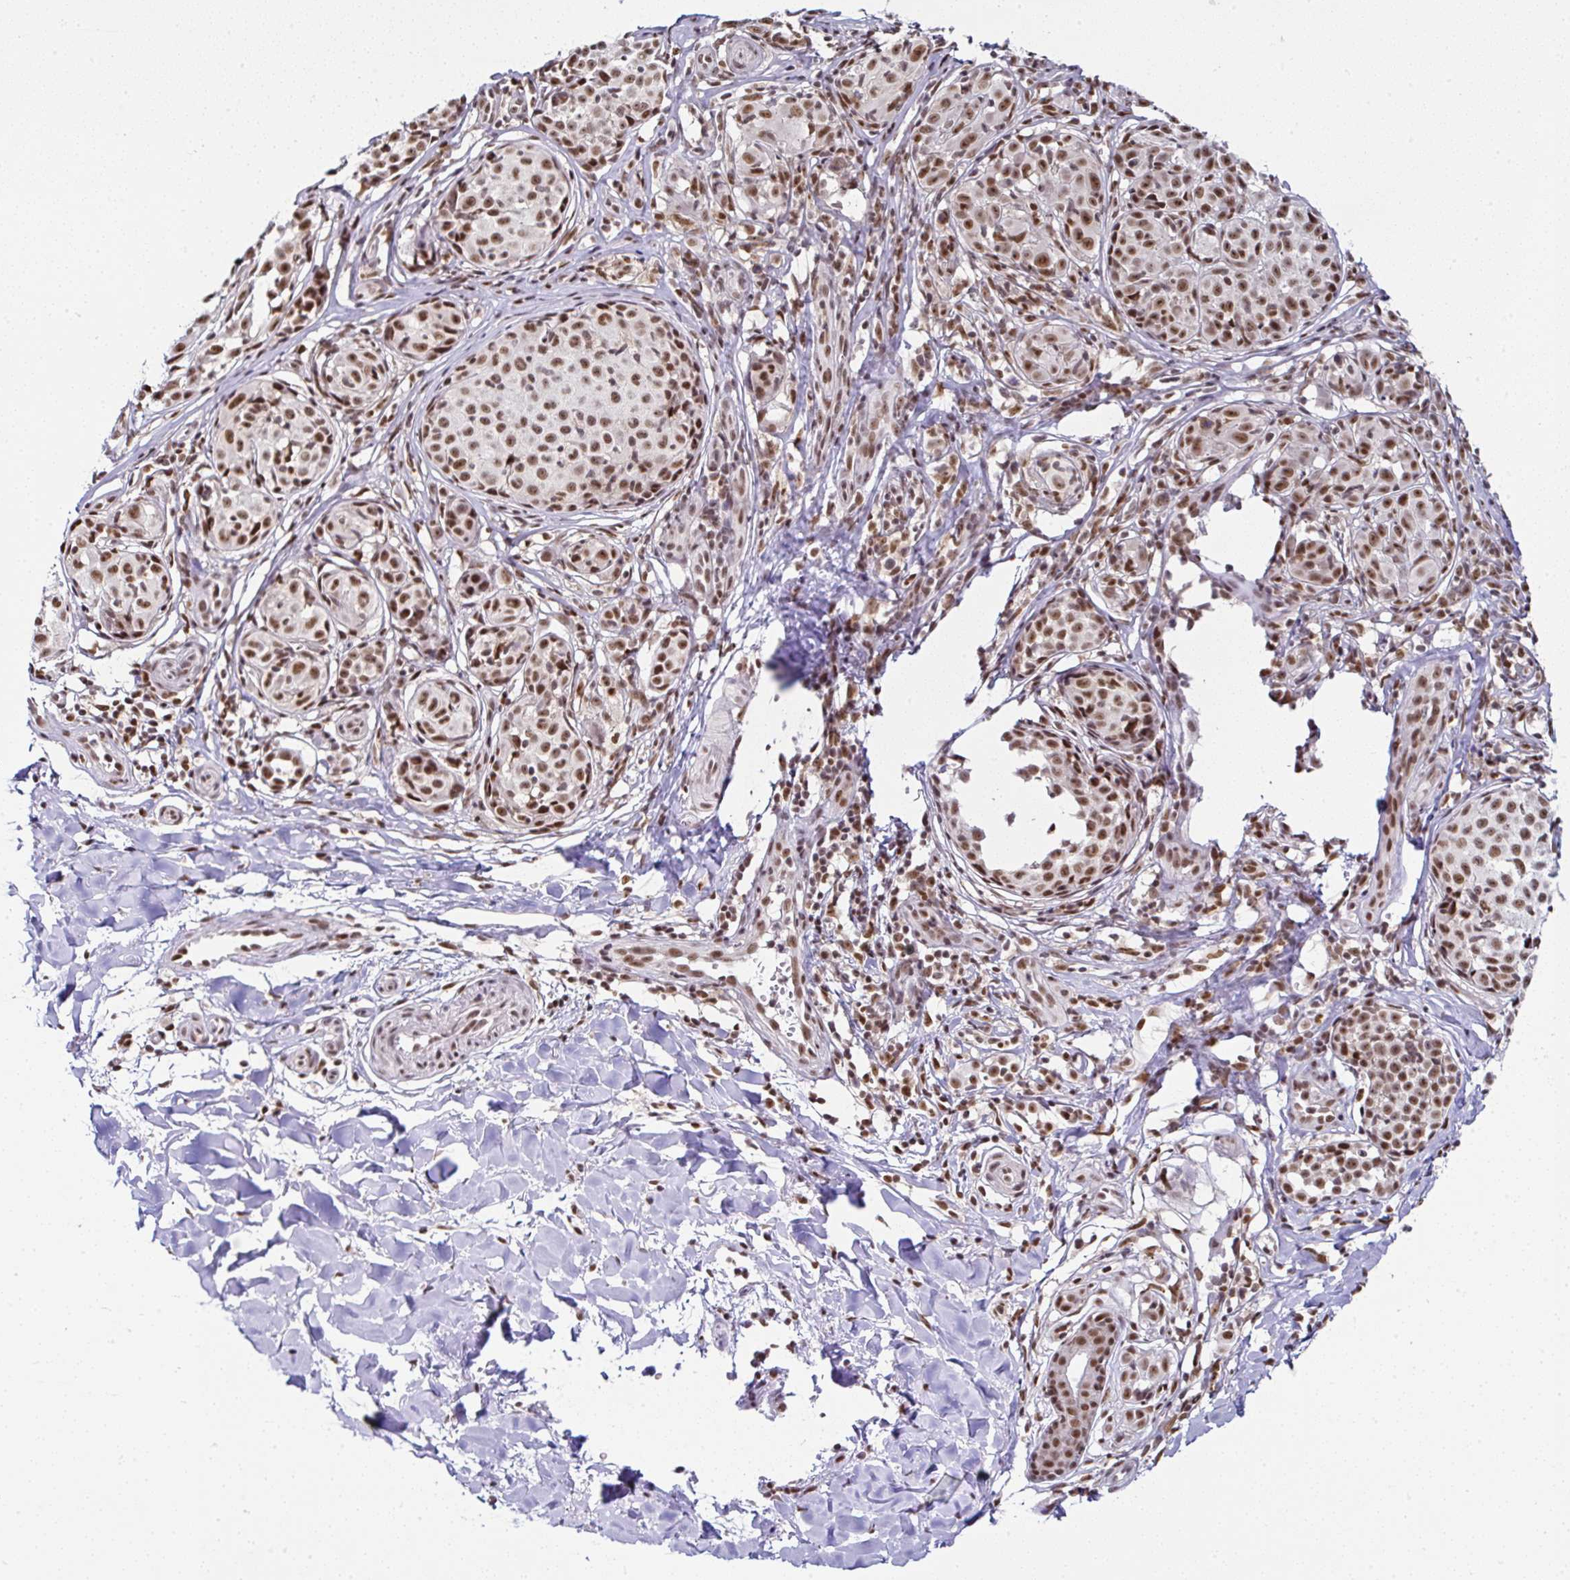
{"staining": {"intensity": "moderate", "quantity": ">75%", "location": "nuclear"}, "tissue": "melanoma", "cell_type": "Tumor cells", "image_type": "cancer", "snomed": [{"axis": "morphology", "description": "Malignant melanoma, NOS"}, {"axis": "topography", "description": "Skin"}], "caption": "Tumor cells show medium levels of moderate nuclear expression in about >75% of cells in human melanoma.", "gene": "PTPN2", "patient": {"sex": "female", "age": 35}}